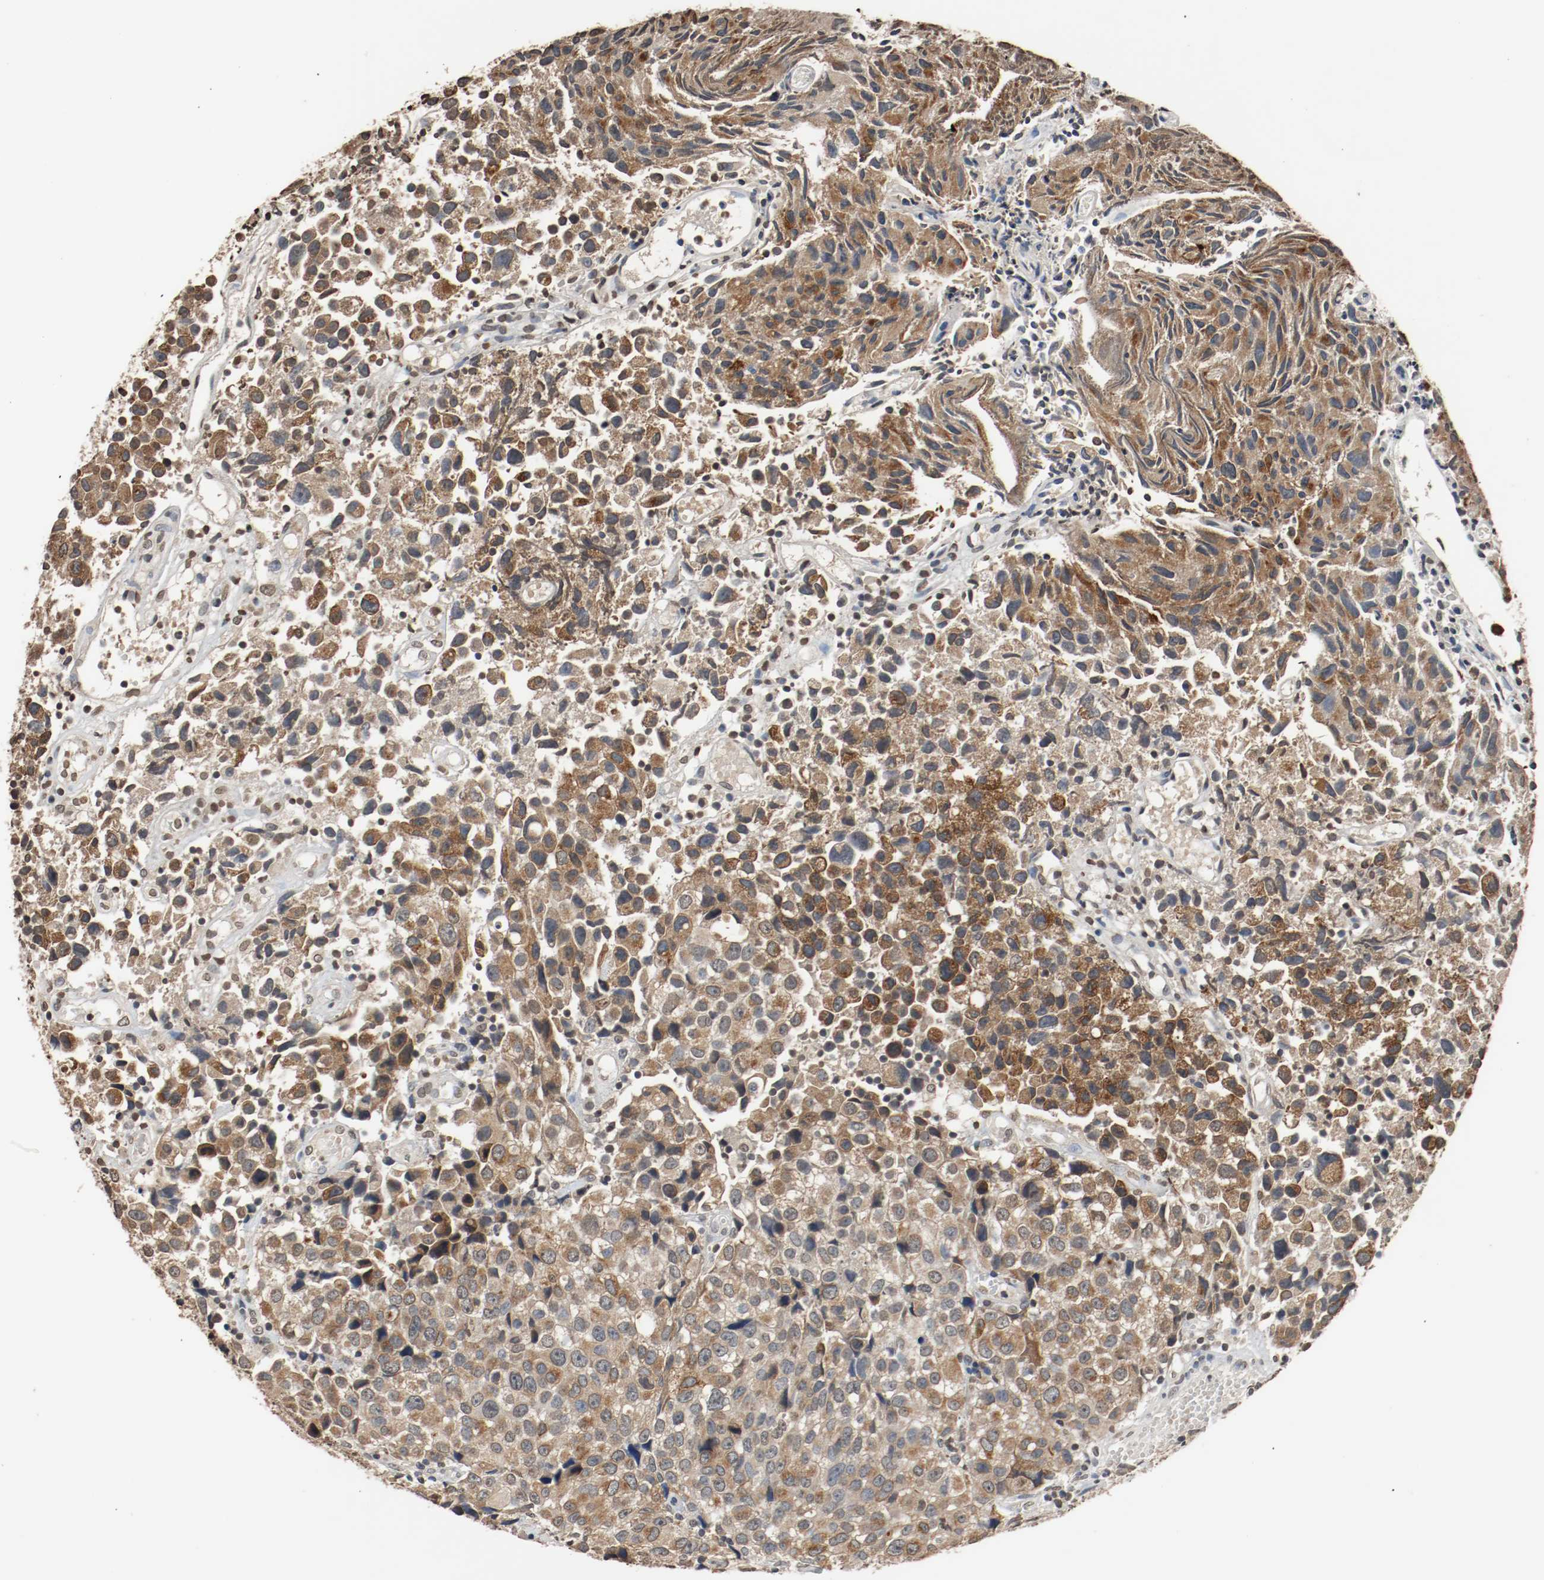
{"staining": {"intensity": "moderate", "quantity": ">75%", "location": "cytoplasmic/membranous"}, "tissue": "urothelial cancer", "cell_type": "Tumor cells", "image_type": "cancer", "snomed": [{"axis": "morphology", "description": "Urothelial carcinoma, High grade"}, {"axis": "topography", "description": "Urinary bladder"}], "caption": "A histopathology image of urothelial cancer stained for a protein reveals moderate cytoplasmic/membranous brown staining in tumor cells.", "gene": "RTN4", "patient": {"sex": "female", "age": 75}}